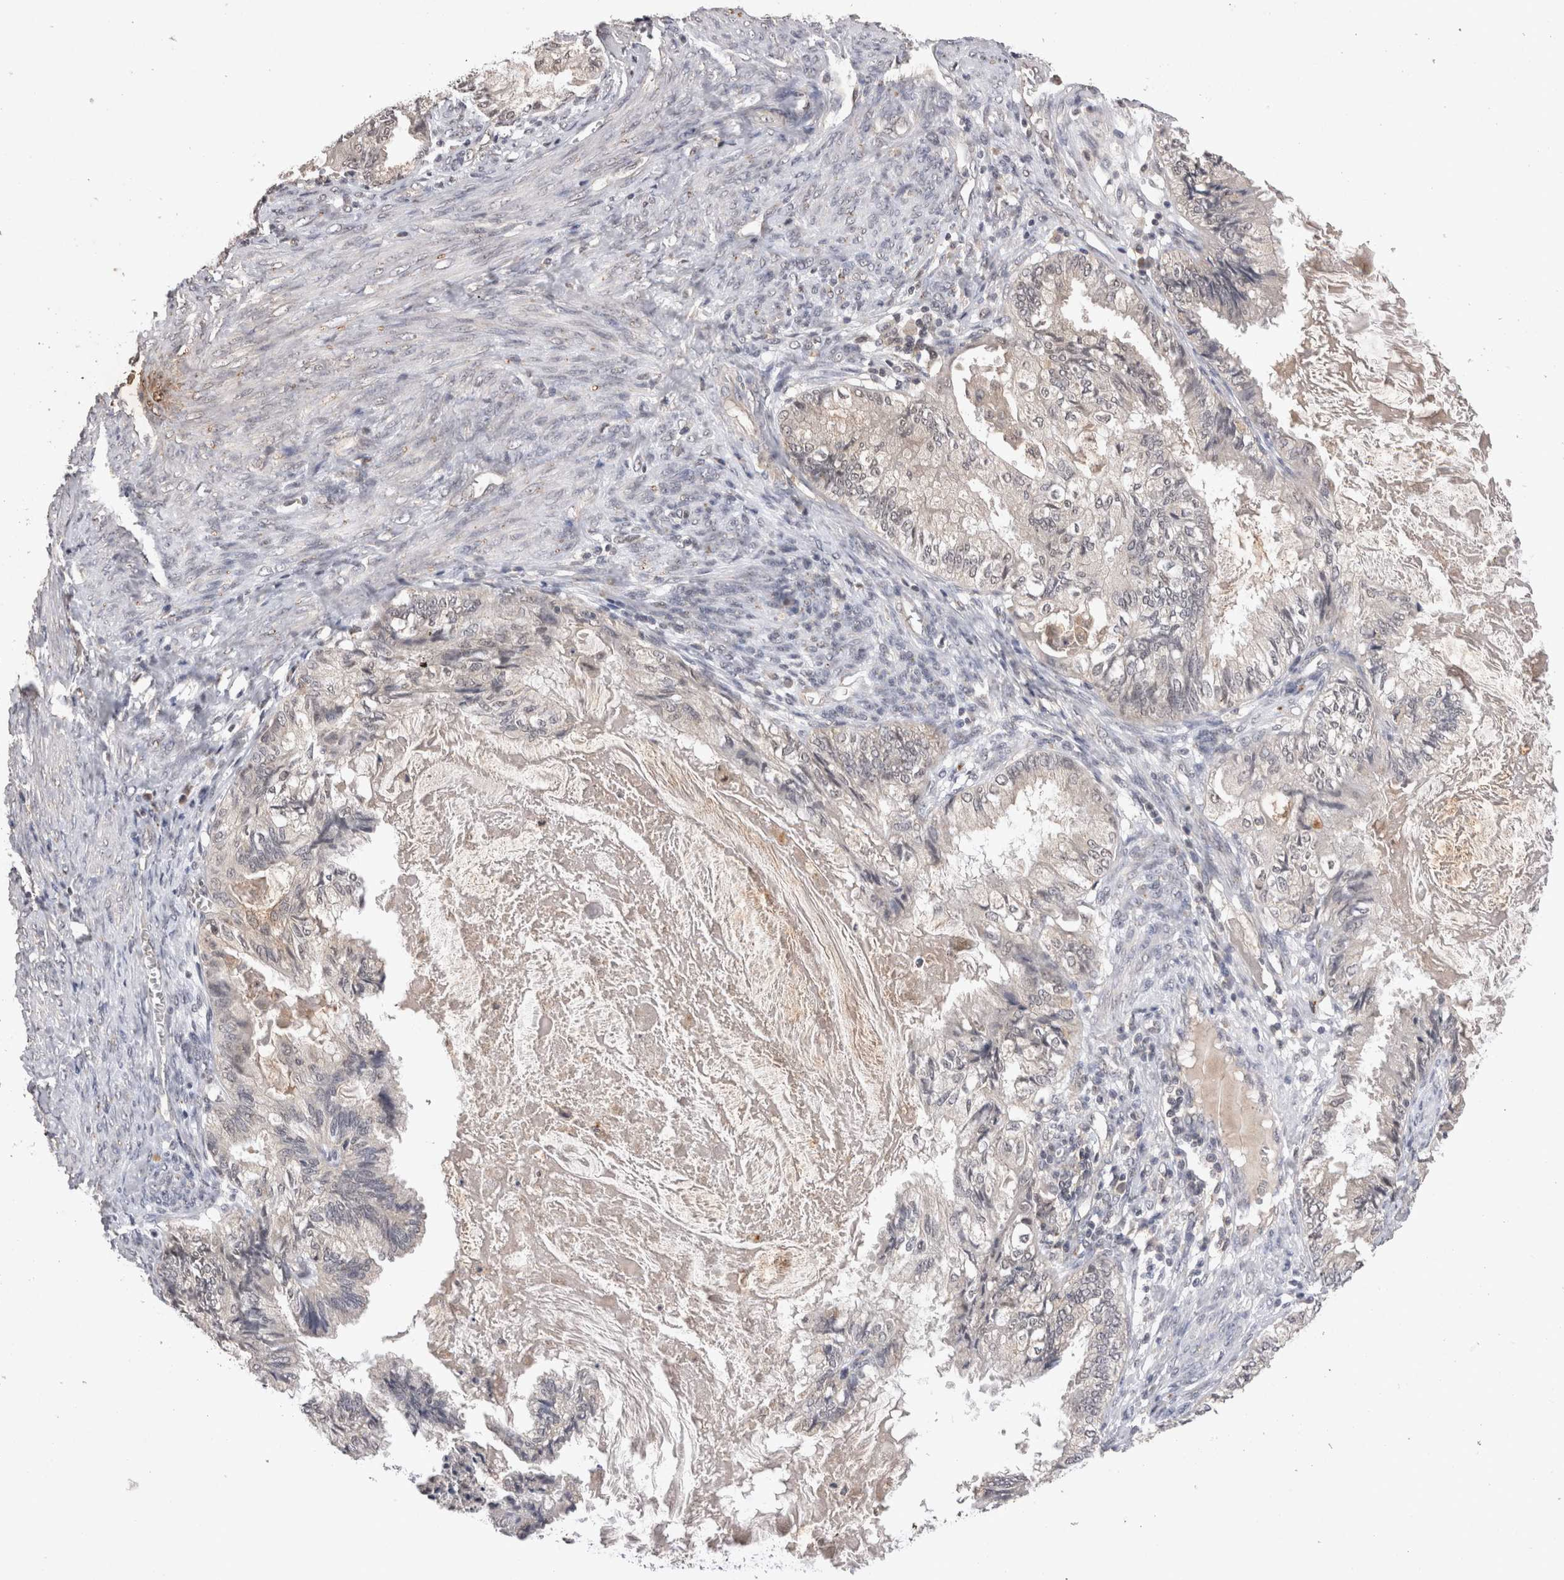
{"staining": {"intensity": "negative", "quantity": "none", "location": "none"}, "tissue": "cervical cancer", "cell_type": "Tumor cells", "image_type": "cancer", "snomed": [{"axis": "morphology", "description": "Normal tissue, NOS"}, {"axis": "morphology", "description": "Adenocarcinoma, NOS"}, {"axis": "topography", "description": "Cervix"}, {"axis": "topography", "description": "Endometrium"}], "caption": "Immunohistochemistry (IHC) photomicrograph of human cervical cancer (adenocarcinoma) stained for a protein (brown), which displays no positivity in tumor cells. (DAB immunohistochemistry (IHC) visualized using brightfield microscopy, high magnification).", "gene": "RASSF3", "patient": {"sex": "female", "age": 86}}